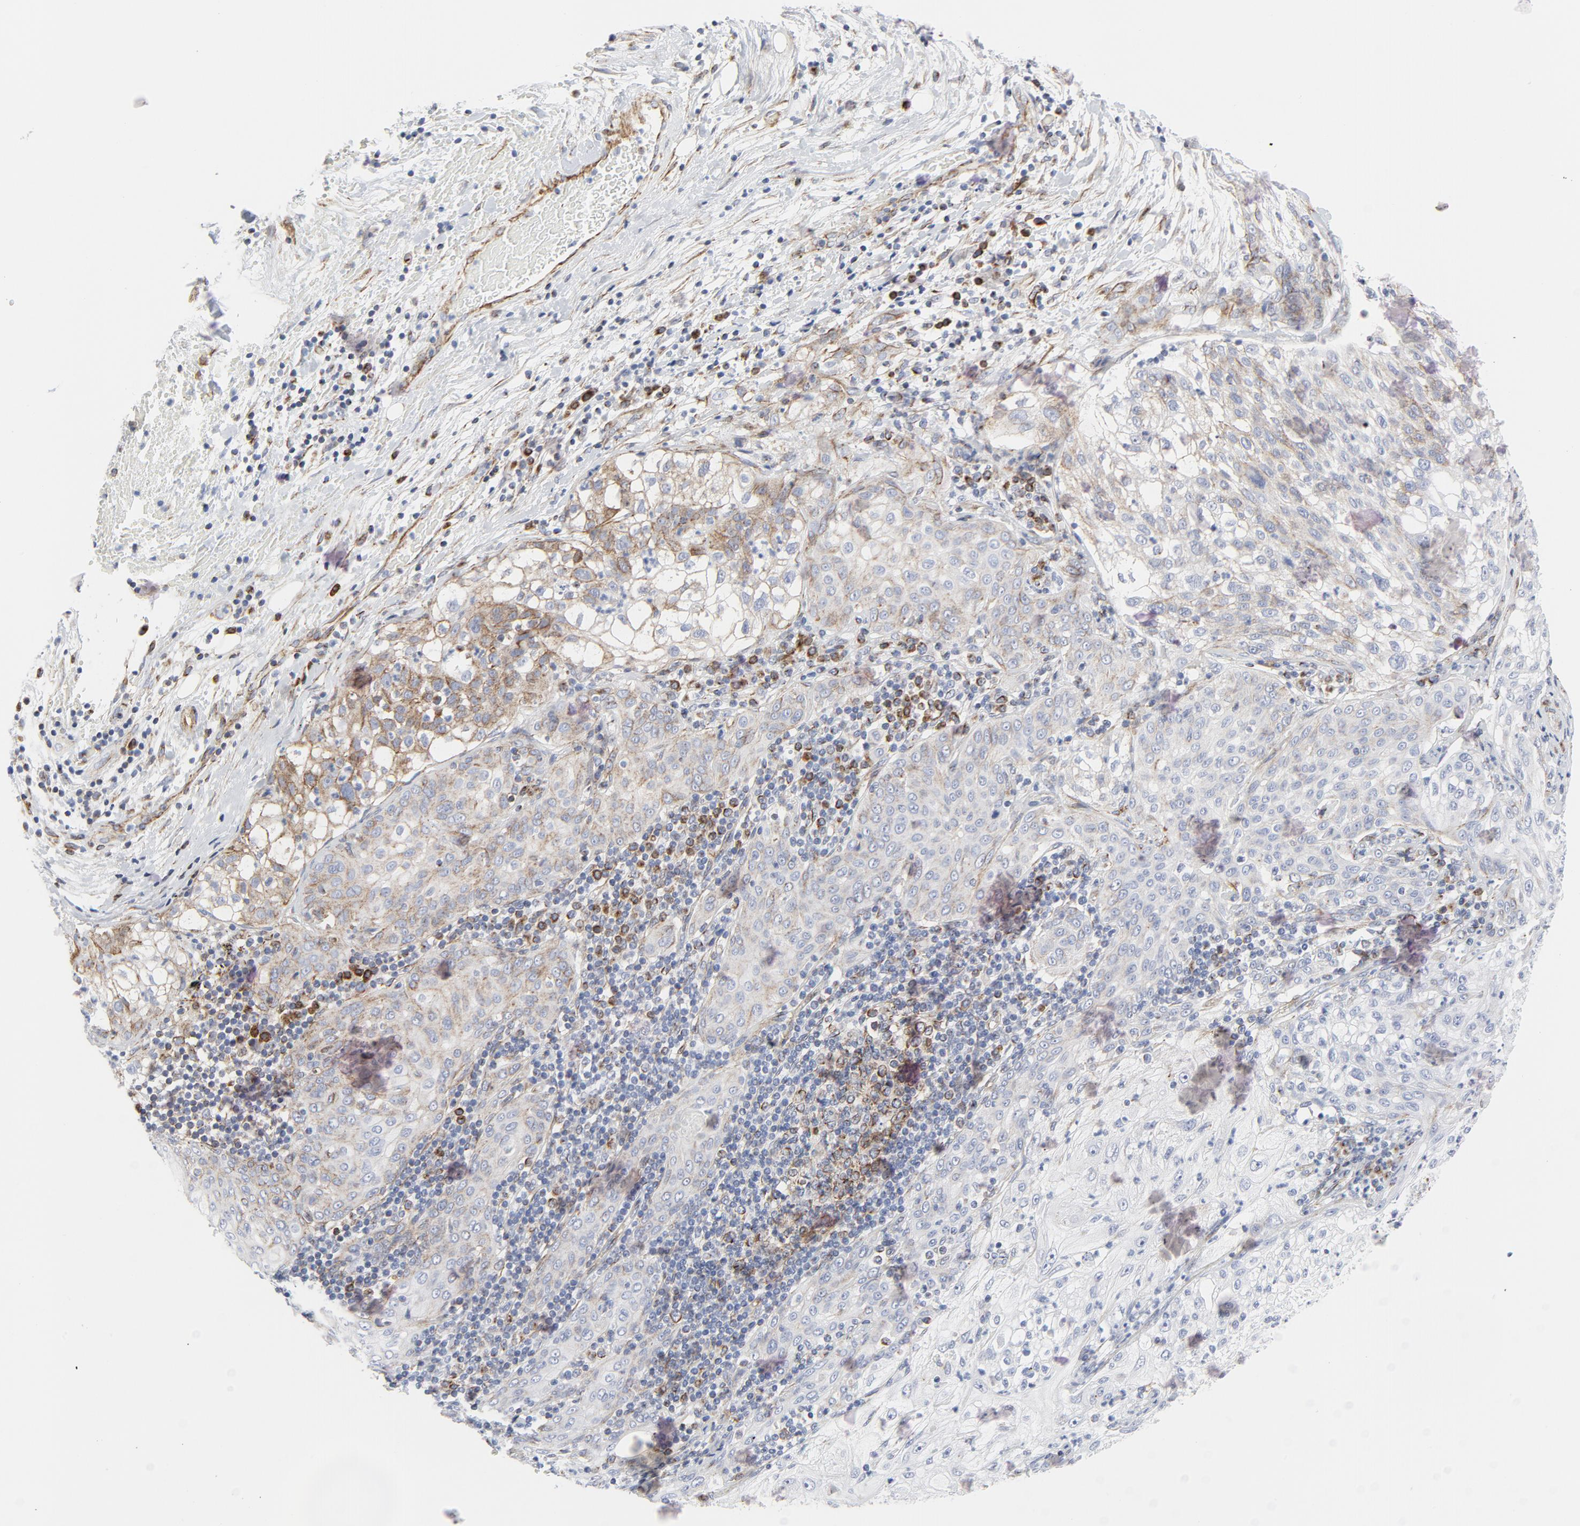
{"staining": {"intensity": "moderate", "quantity": "25%-75%", "location": "cytoplasmic/membranous"}, "tissue": "lung cancer", "cell_type": "Tumor cells", "image_type": "cancer", "snomed": [{"axis": "morphology", "description": "Inflammation, NOS"}, {"axis": "morphology", "description": "Squamous cell carcinoma, NOS"}, {"axis": "topography", "description": "Lymph node"}, {"axis": "topography", "description": "Soft tissue"}, {"axis": "topography", "description": "Lung"}], "caption": "Protein staining exhibits moderate cytoplasmic/membranous expression in approximately 25%-75% of tumor cells in lung squamous cell carcinoma.", "gene": "TUBB1", "patient": {"sex": "male", "age": 66}}